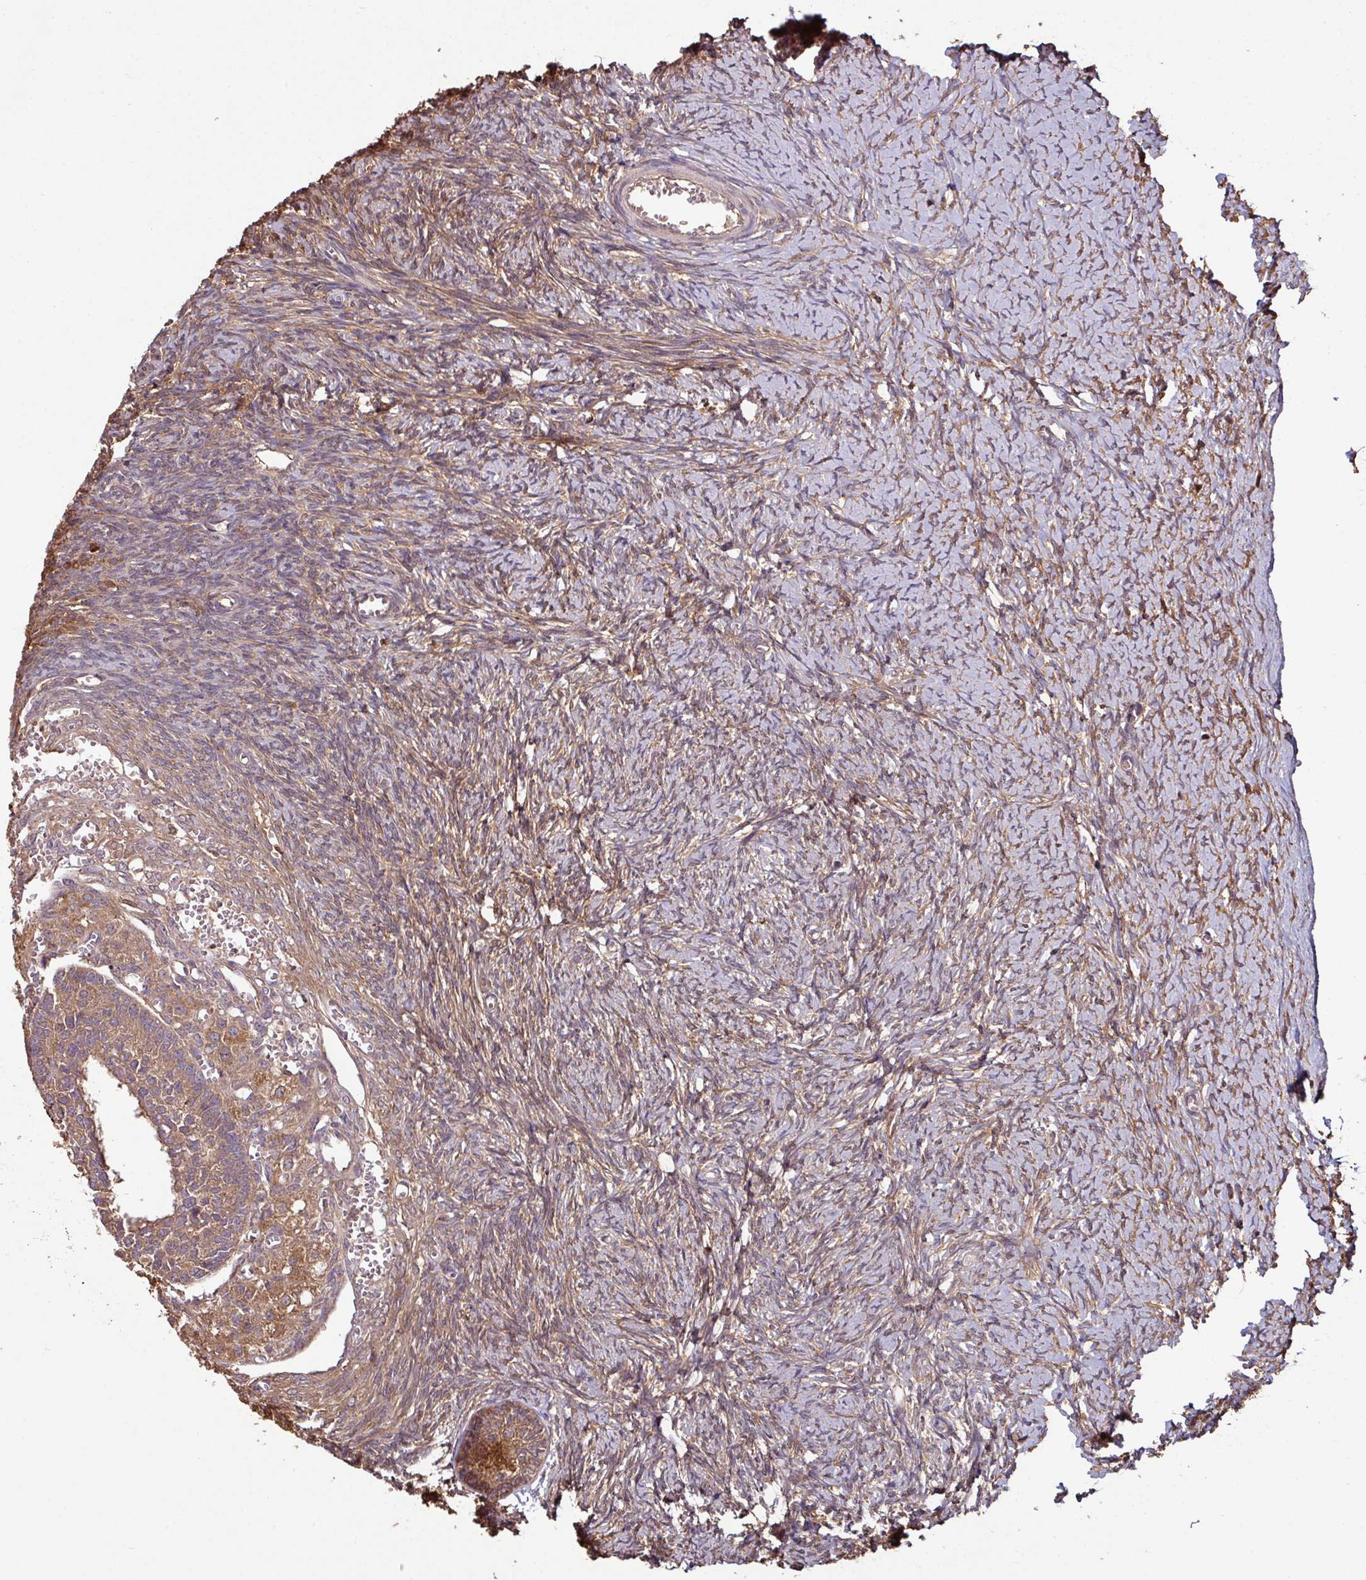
{"staining": {"intensity": "moderate", "quantity": ">75%", "location": "cytoplasmic/membranous"}, "tissue": "ovary", "cell_type": "Follicle cells", "image_type": "normal", "snomed": [{"axis": "morphology", "description": "Normal tissue, NOS"}, {"axis": "topography", "description": "Ovary"}], "caption": "Unremarkable ovary reveals moderate cytoplasmic/membranous positivity in approximately >75% of follicle cells.", "gene": "GNPDA1", "patient": {"sex": "female", "age": 39}}